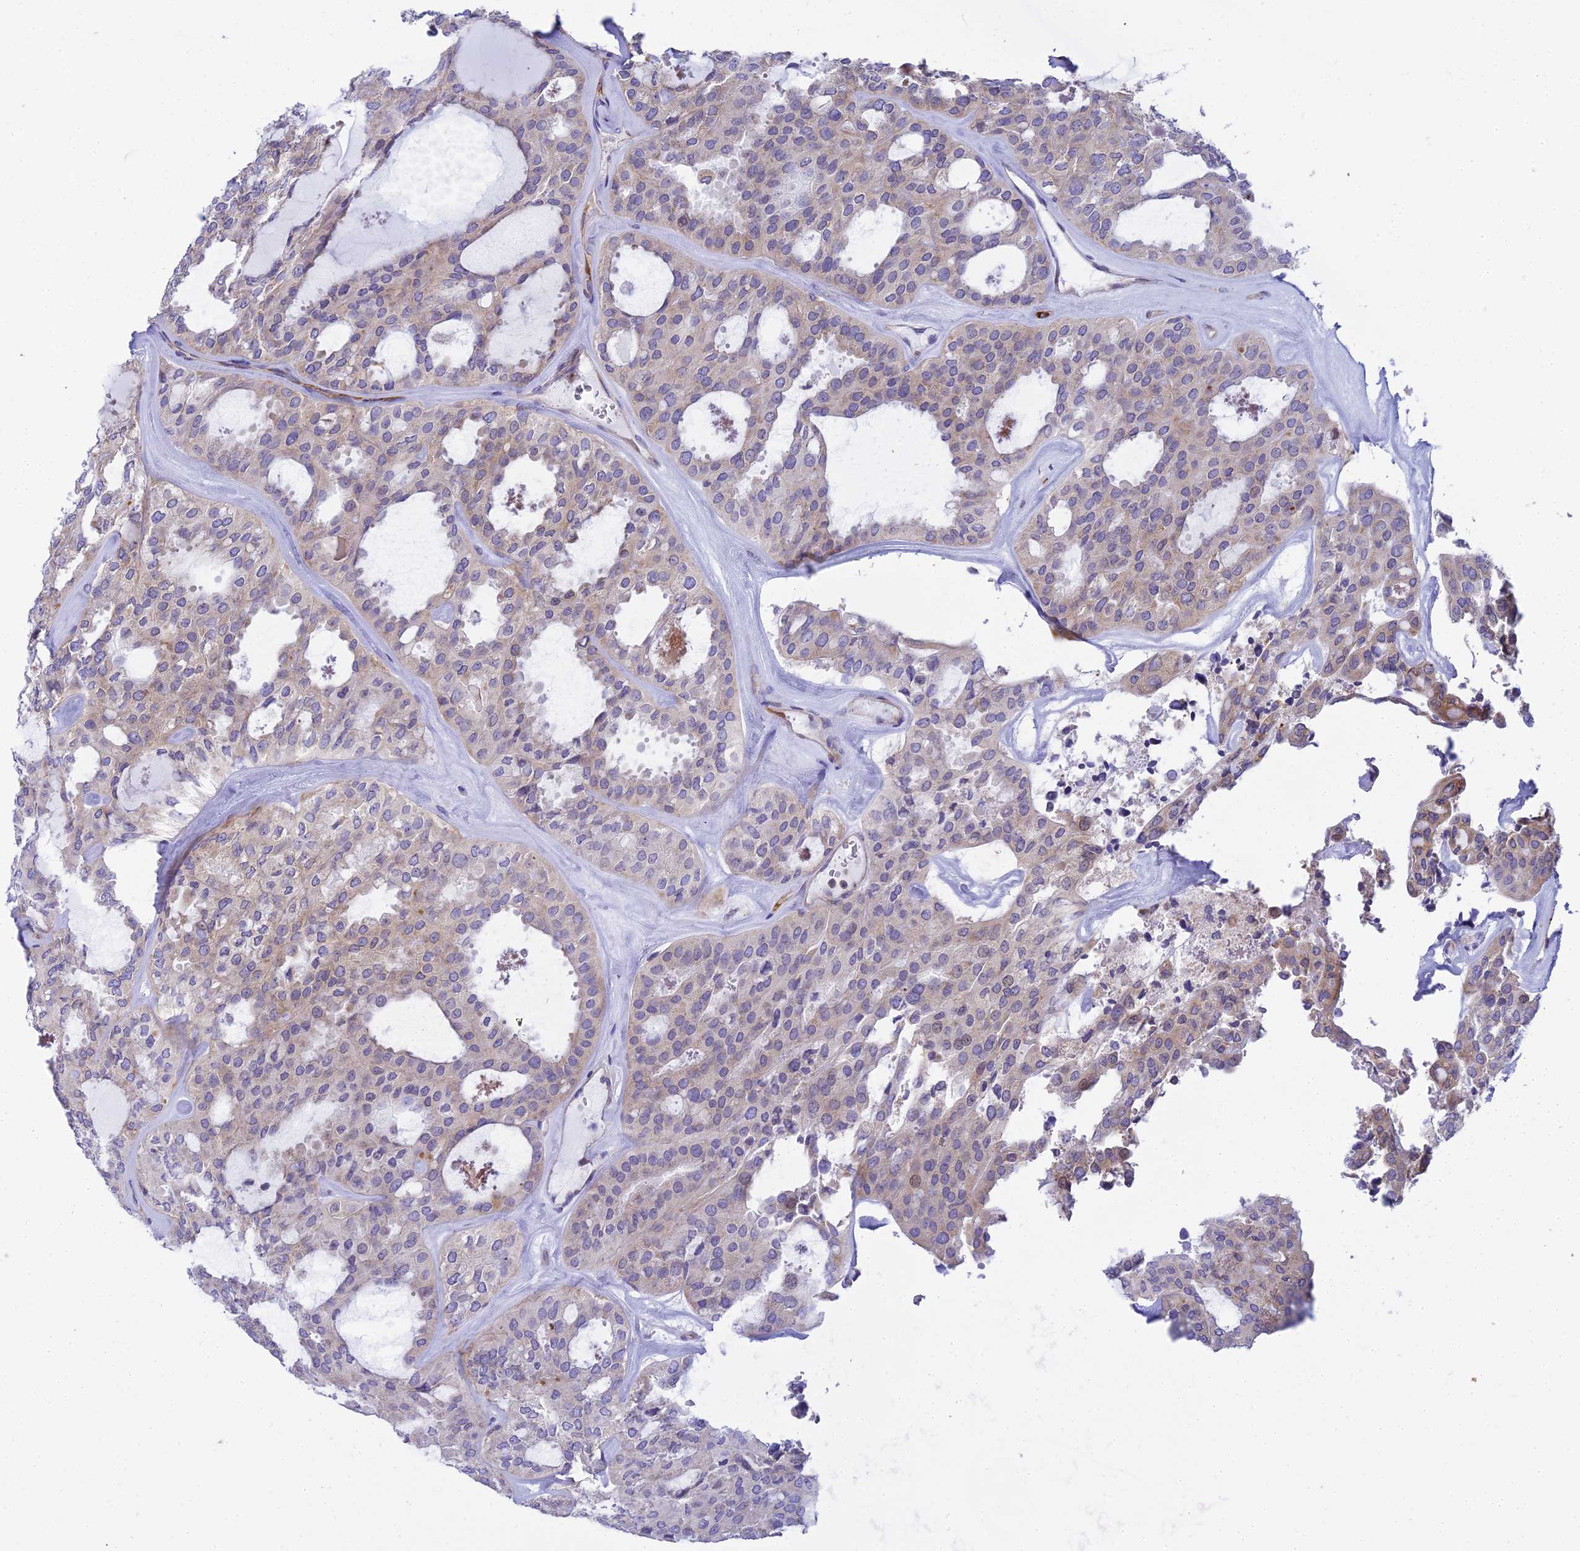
{"staining": {"intensity": "weak", "quantity": "25%-75%", "location": "cytoplasmic/membranous"}, "tissue": "thyroid cancer", "cell_type": "Tumor cells", "image_type": "cancer", "snomed": [{"axis": "morphology", "description": "Follicular adenoma carcinoma, NOS"}, {"axis": "topography", "description": "Thyroid gland"}], "caption": "Immunohistochemical staining of follicular adenoma carcinoma (thyroid) exhibits weak cytoplasmic/membranous protein staining in about 25%-75% of tumor cells.", "gene": "CLCN7", "patient": {"sex": "male", "age": 75}}